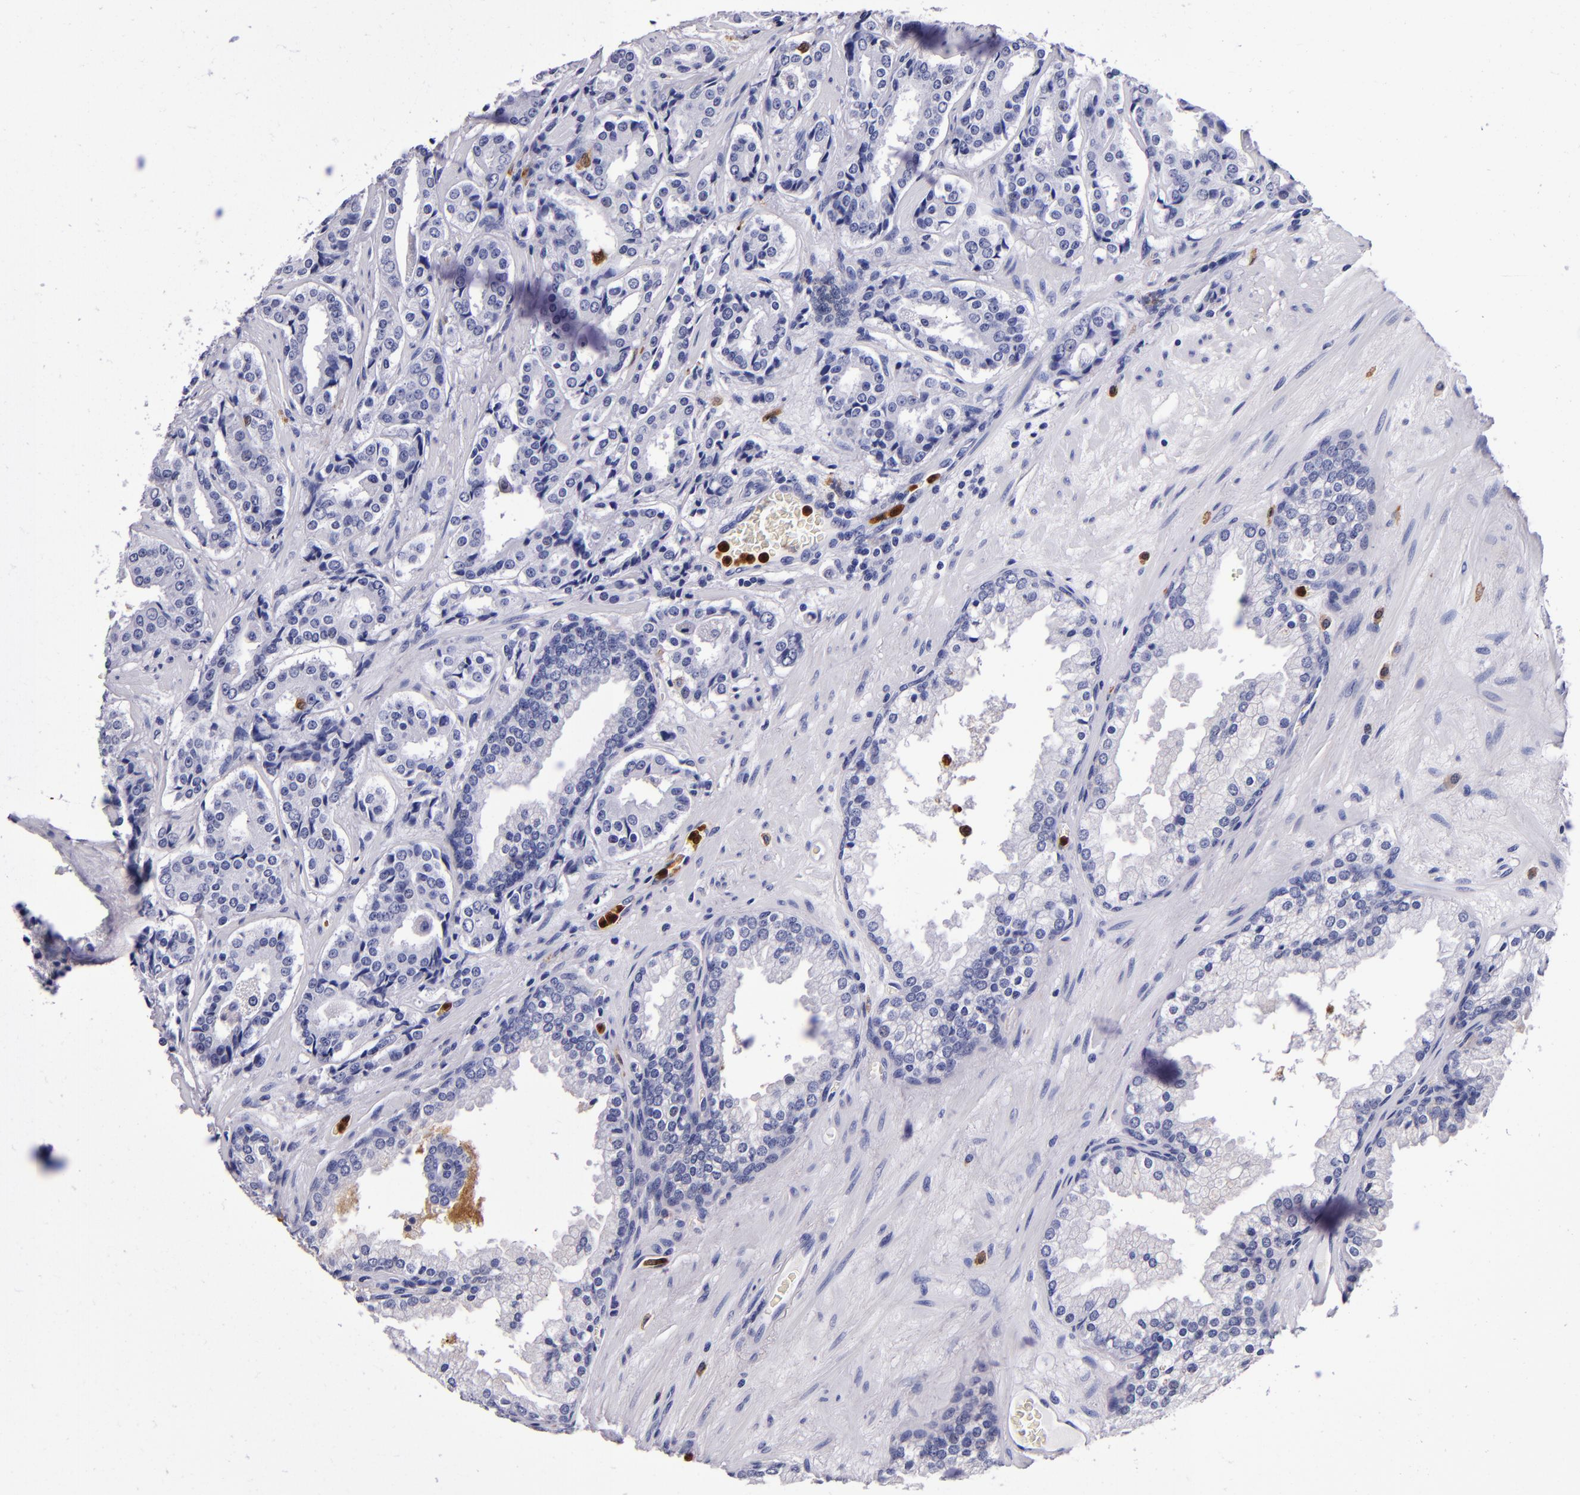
{"staining": {"intensity": "negative", "quantity": "none", "location": "none"}, "tissue": "prostate cancer", "cell_type": "Tumor cells", "image_type": "cancer", "snomed": [{"axis": "morphology", "description": "Adenocarcinoma, Medium grade"}, {"axis": "topography", "description": "Prostate"}], "caption": "A high-resolution micrograph shows immunohistochemistry staining of prostate cancer, which shows no significant staining in tumor cells.", "gene": "S100A8", "patient": {"sex": "male", "age": 60}}